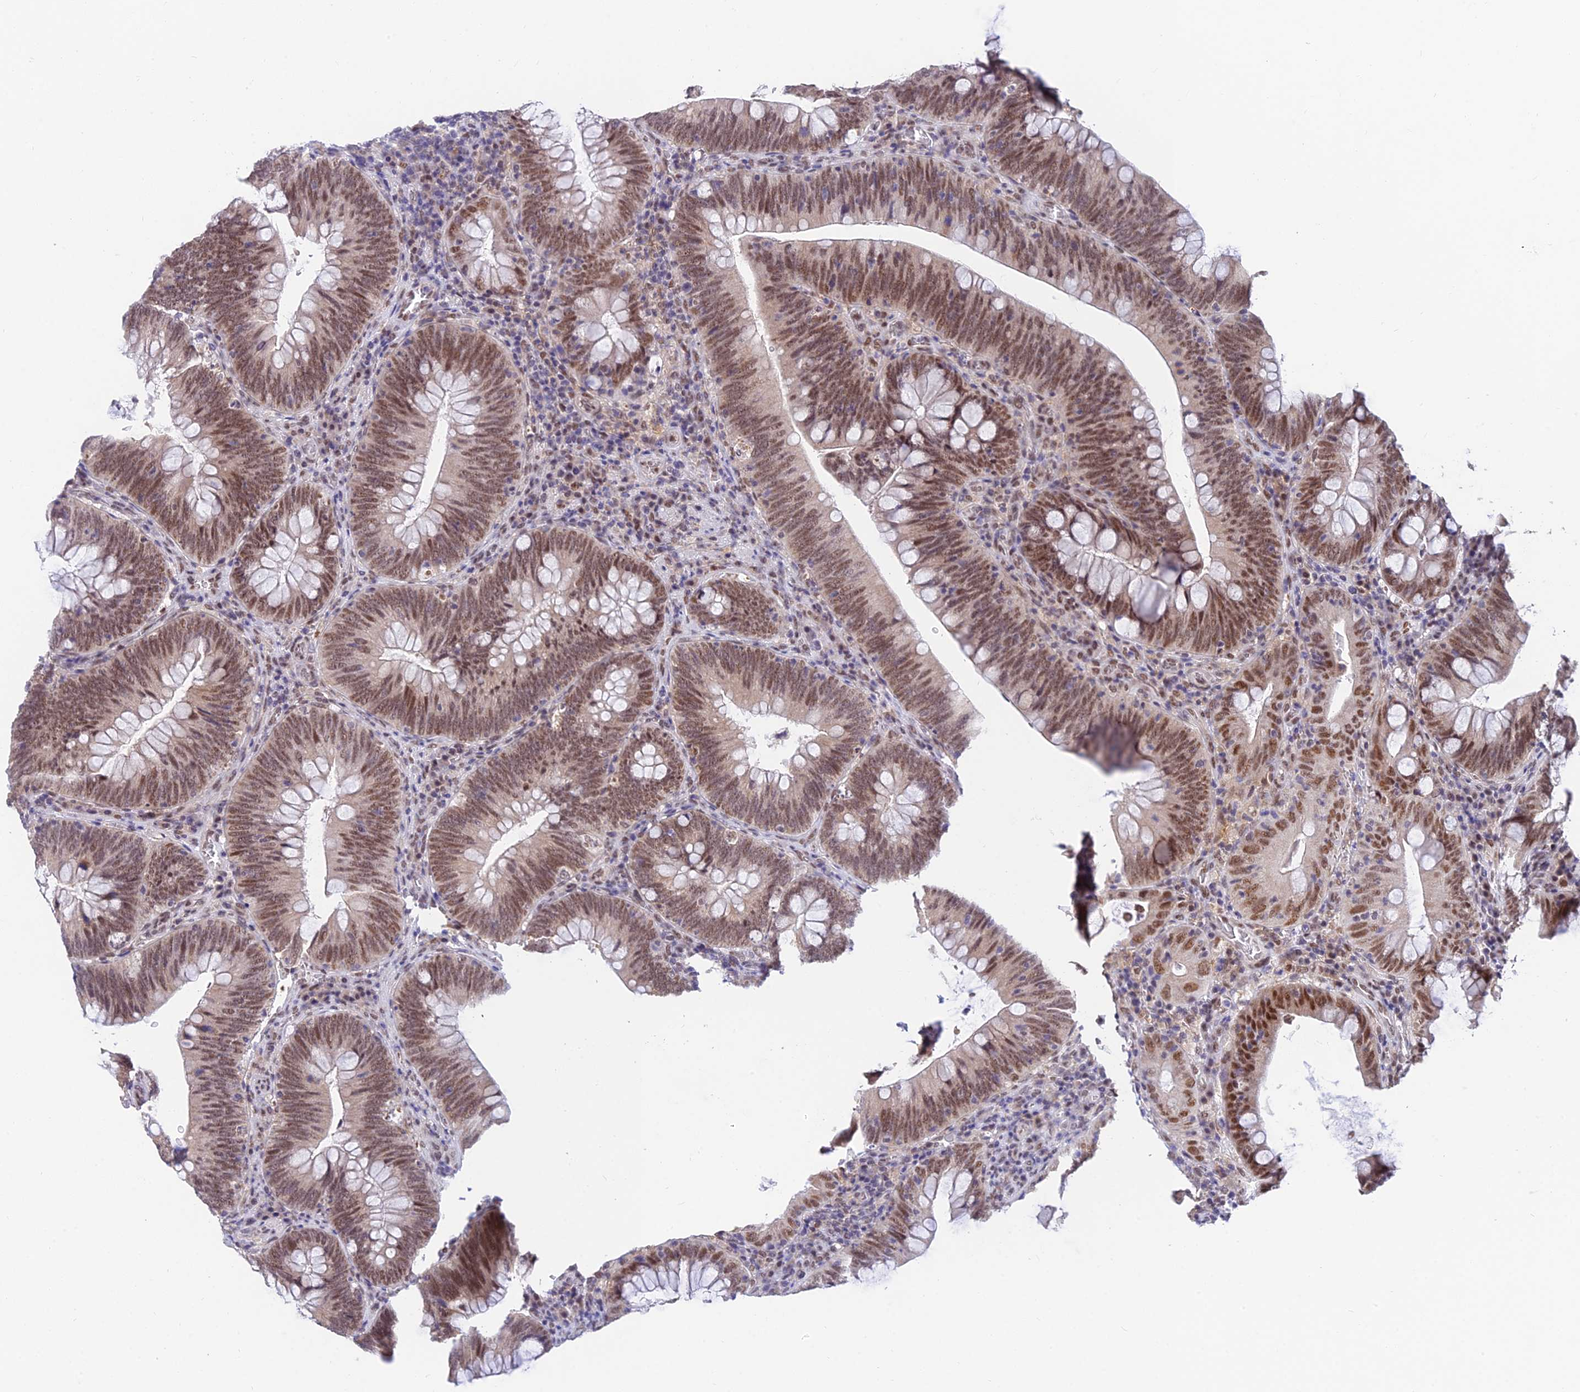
{"staining": {"intensity": "moderate", "quantity": ">75%", "location": "nuclear"}, "tissue": "colorectal cancer", "cell_type": "Tumor cells", "image_type": "cancer", "snomed": [{"axis": "morphology", "description": "Normal tissue, NOS"}, {"axis": "topography", "description": "Colon"}], "caption": "There is medium levels of moderate nuclear staining in tumor cells of colorectal cancer, as demonstrated by immunohistochemical staining (brown color).", "gene": "C2orf49", "patient": {"sex": "female", "age": 82}}